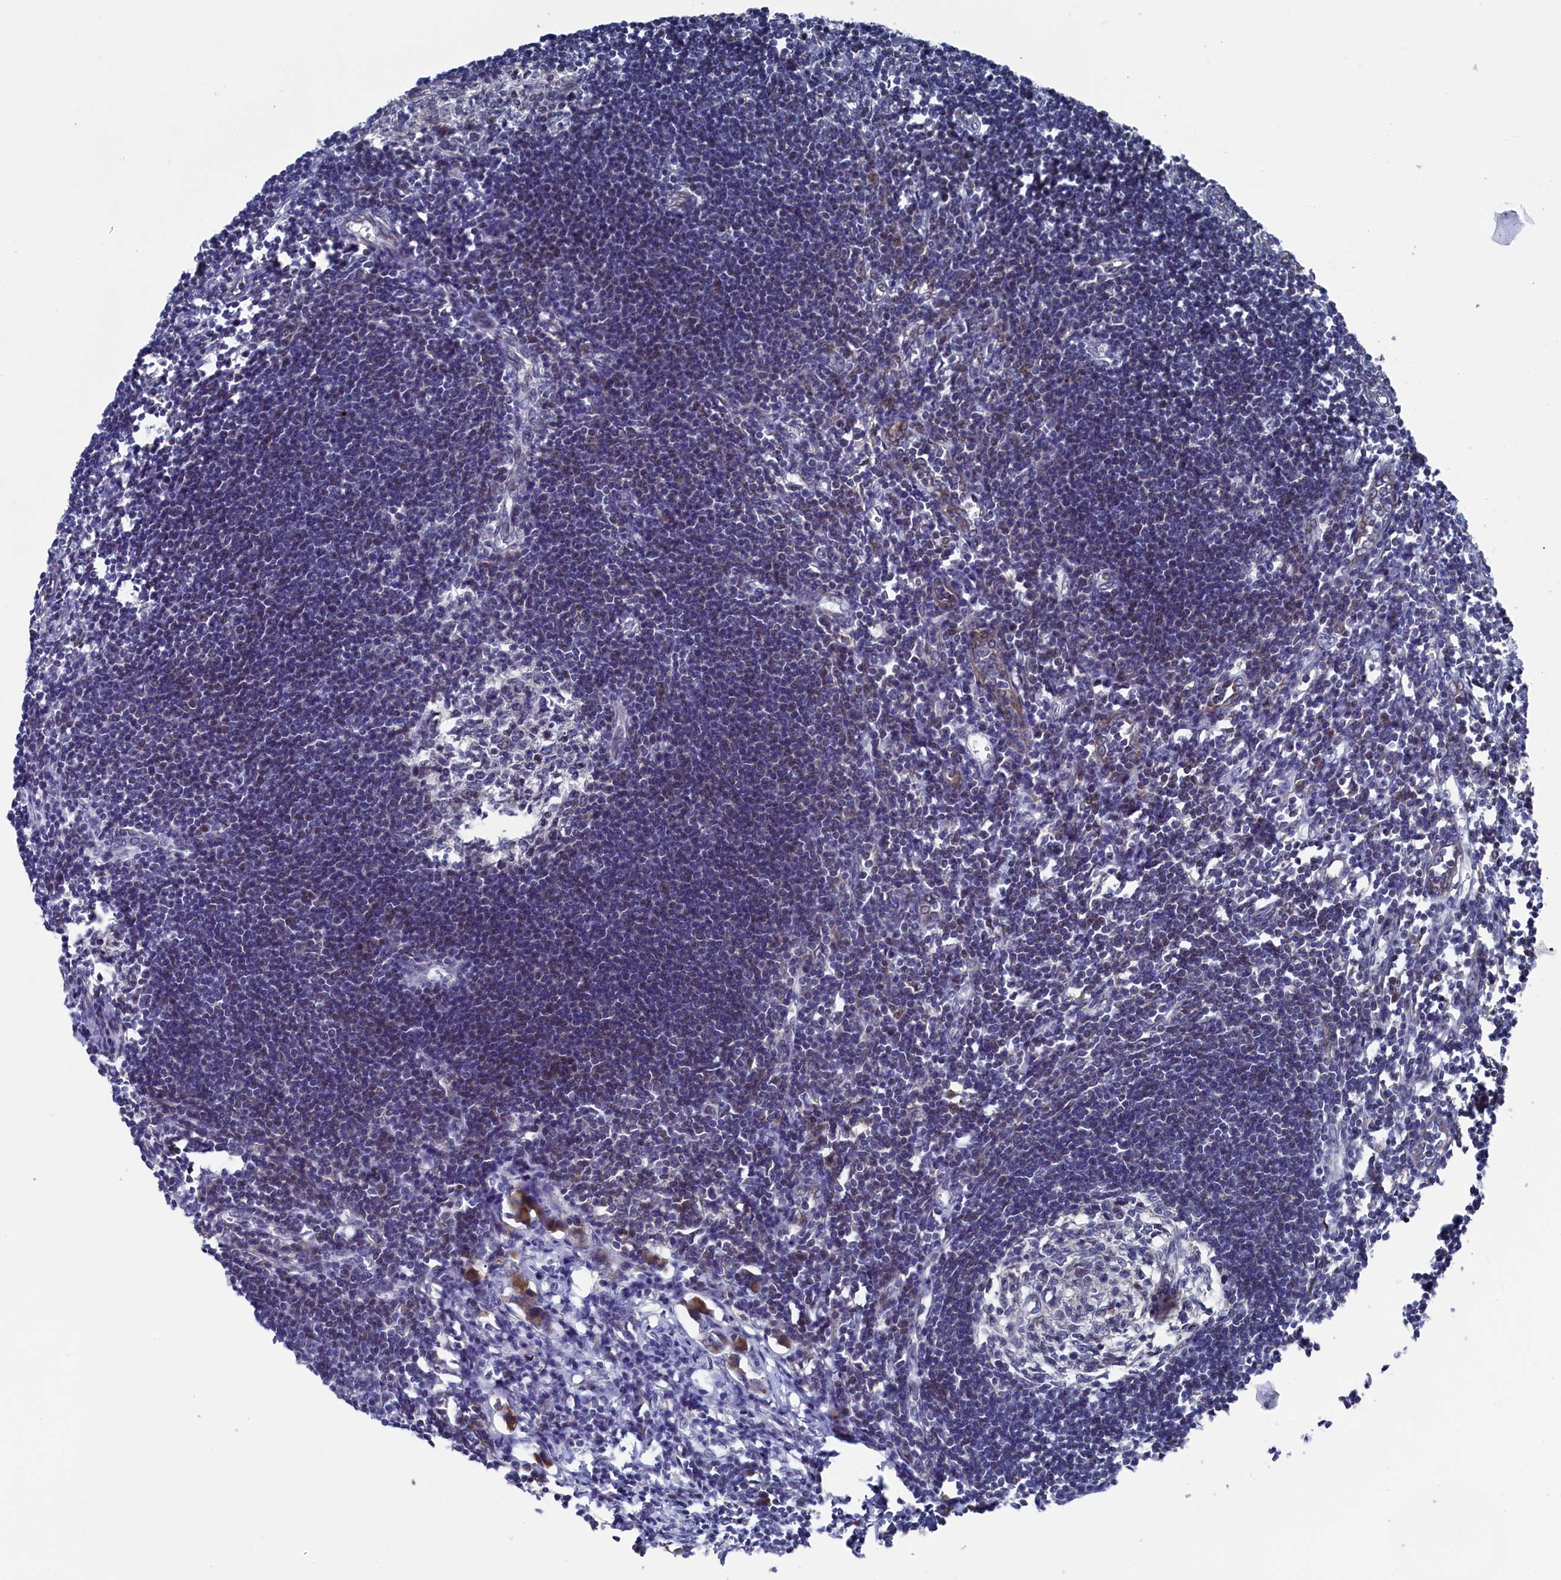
{"staining": {"intensity": "negative", "quantity": "none", "location": "none"}, "tissue": "lymph node", "cell_type": "Germinal center cells", "image_type": "normal", "snomed": [{"axis": "morphology", "description": "Normal tissue, NOS"}, {"axis": "morphology", "description": "Malignant melanoma, Metastatic site"}, {"axis": "topography", "description": "Lymph node"}], "caption": "This is an immunohistochemistry image of unremarkable human lymph node. There is no staining in germinal center cells.", "gene": "ZNF891", "patient": {"sex": "male", "age": 41}}